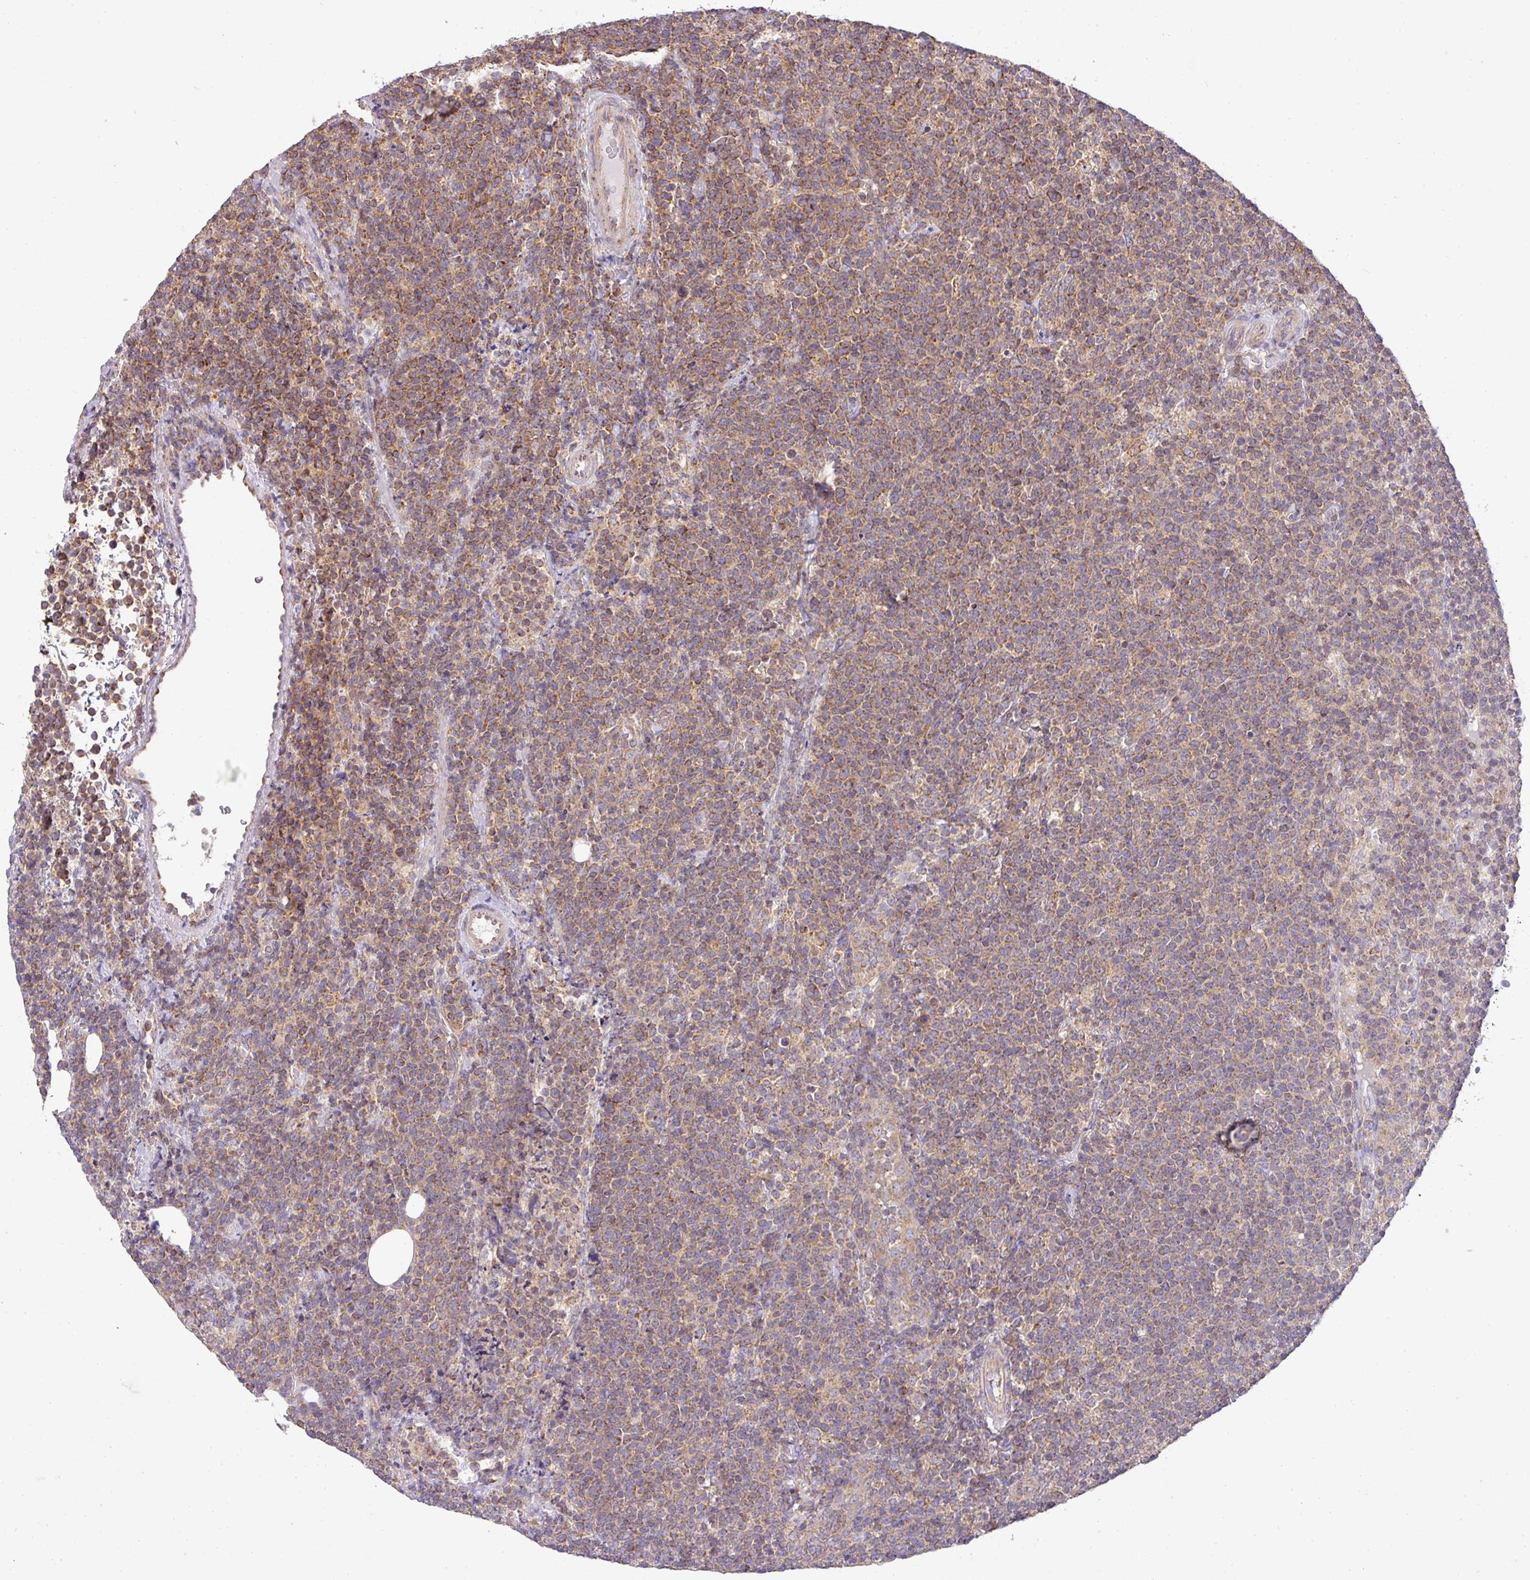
{"staining": {"intensity": "moderate", "quantity": ">75%", "location": "cytoplasmic/membranous"}, "tissue": "lymphoma", "cell_type": "Tumor cells", "image_type": "cancer", "snomed": [{"axis": "morphology", "description": "Malignant lymphoma, non-Hodgkin's type, High grade"}, {"axis": "topography", "description": "Lymph node"}], "caption": "Lymphoma tissue reveals moderate cytoplasmic/membranous positivity in approximately >75% of tumor cells, visualized by immunohistochemistry.", "gene": "ZNF211", "patient": {"sex": "male", "age": 61}}